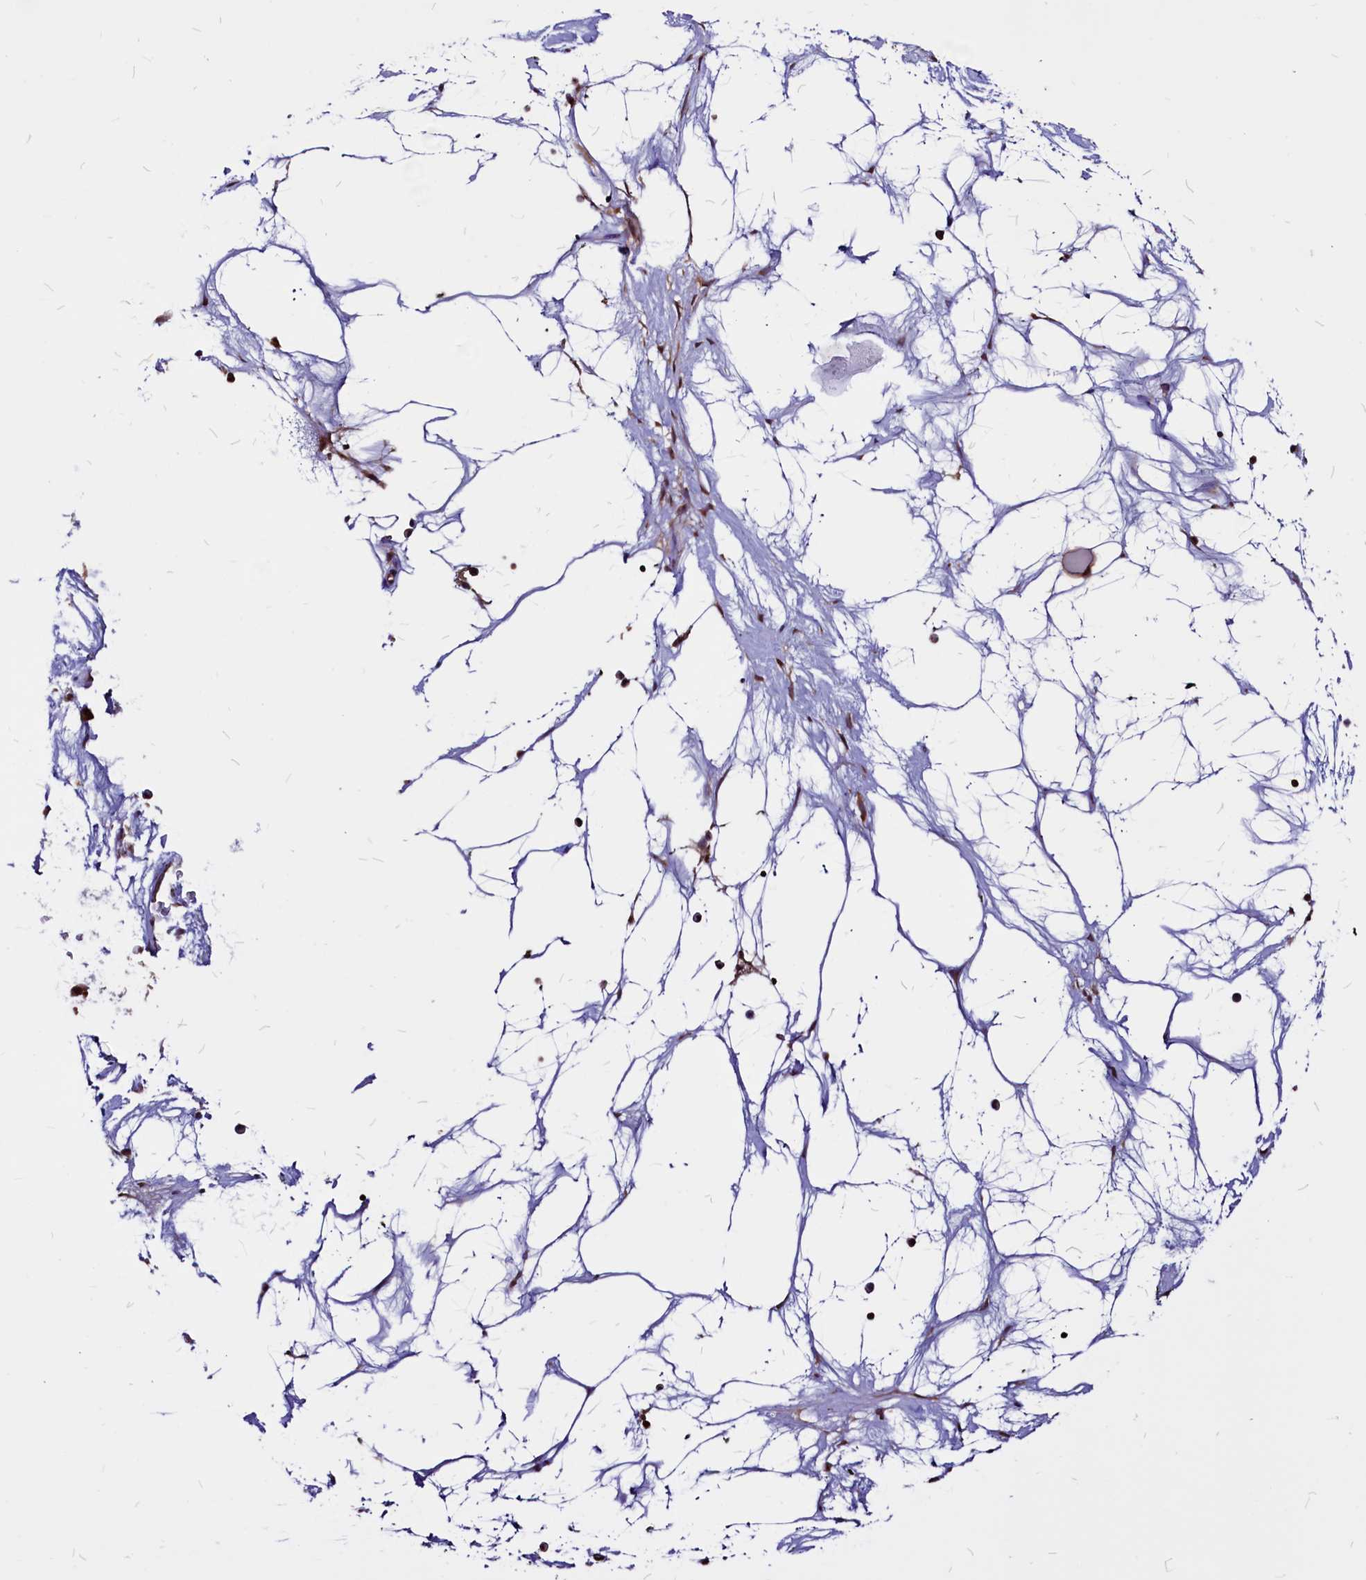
{"staining": {"intensity": "strong", "quantity": ">75%", "location": "cytoplasmic/membranous"}, "tissue": "nasopharynx", "cell_type": "Respiratory epithelial cells", "image_type": "normal", "snomed": [{"axis": "morphology", "description": "Normal tissue, NOS"}, {"axis": "topography", "description": "Nasopharynx"}], "caption": "Protein staining exhibits strong cytoplasmic/membranous expression in approximately >75% of respiratory epithelial cells in normal nasopharynx.", "gene": "EIF3G", "patient": {"sex": "male", "age": 64}}